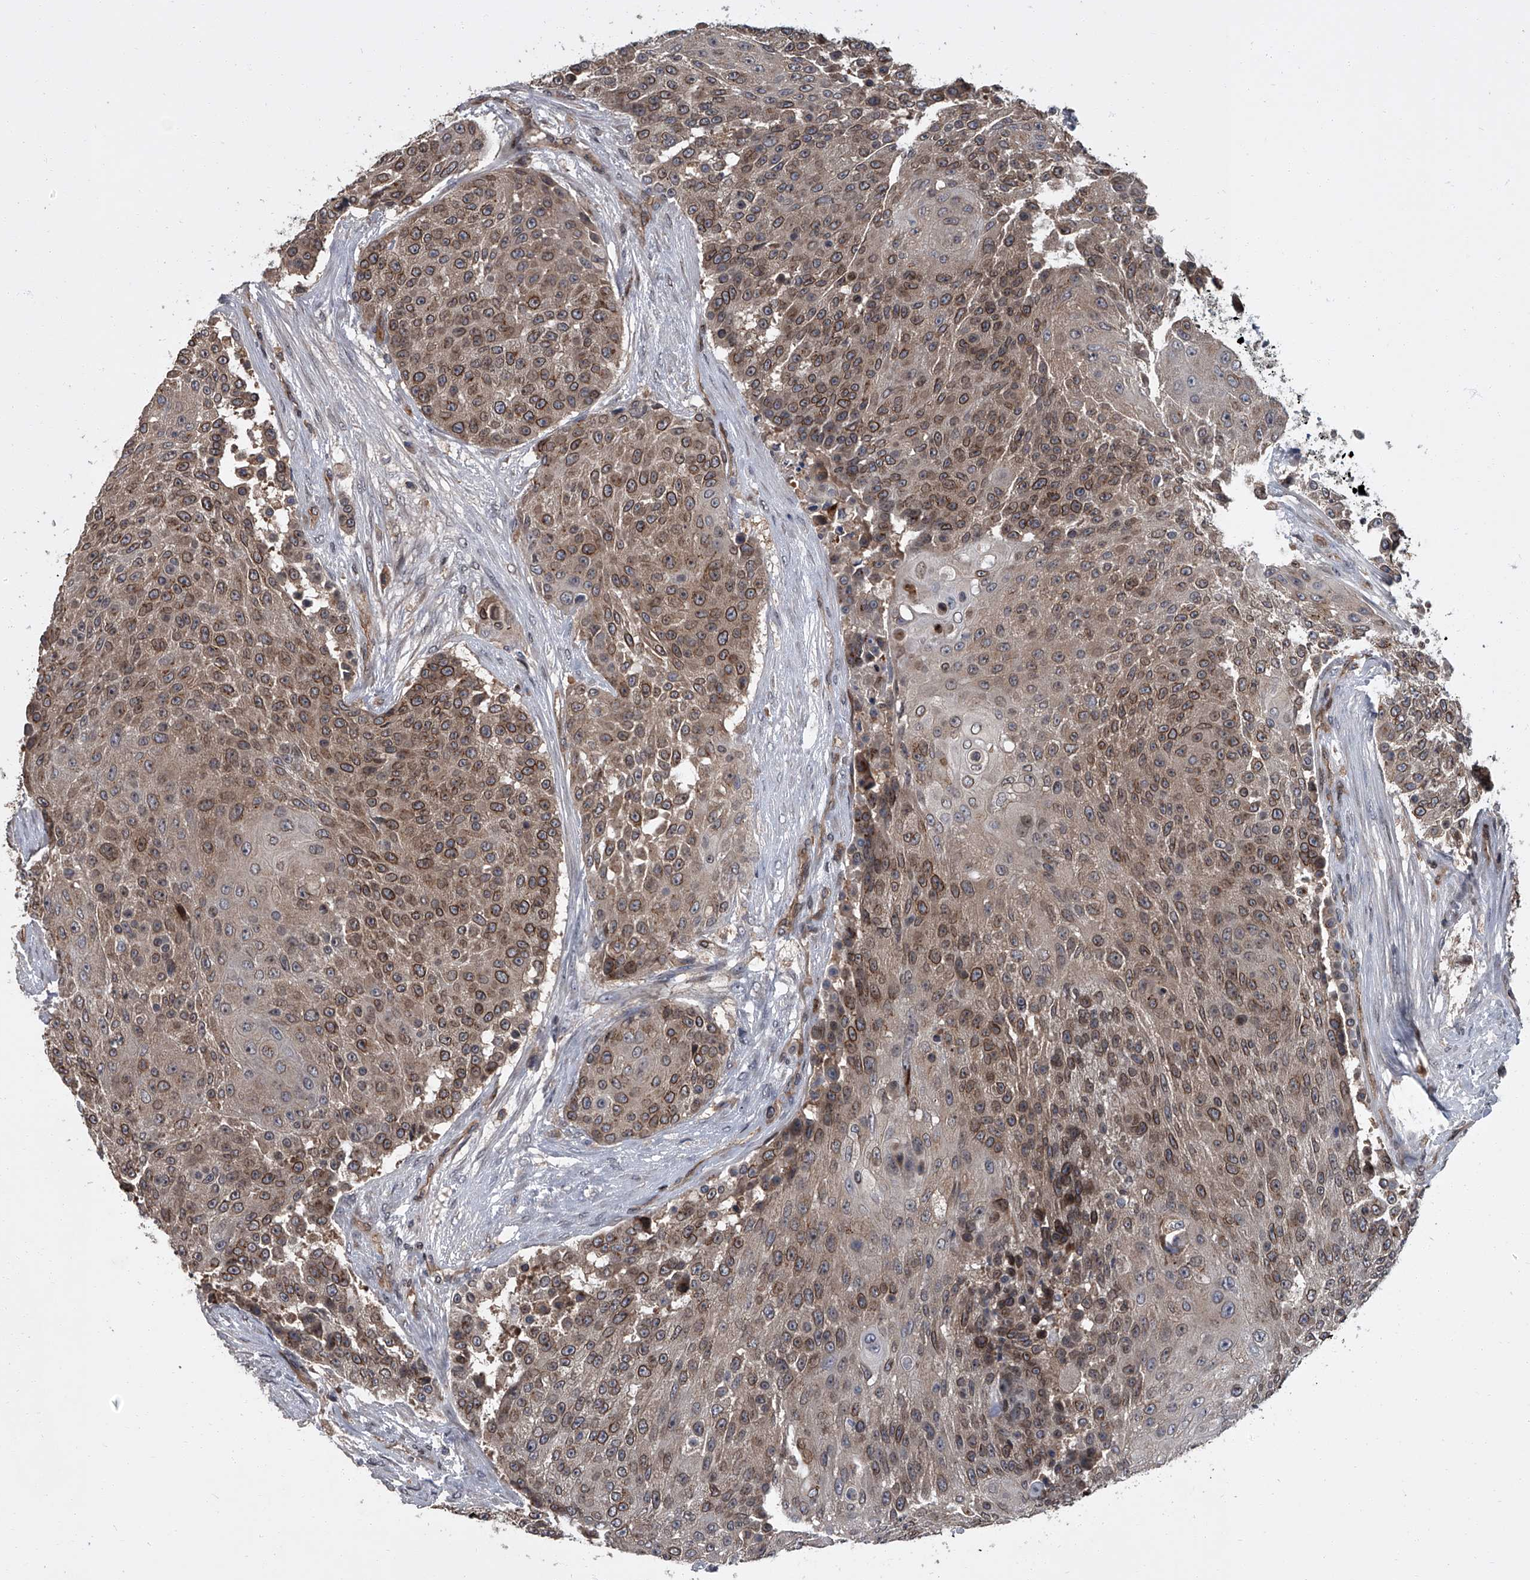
{"staining": {"intensity": "moderate", "quantity": ">75%", "location": "cytoplasmic/membranous,nuclear"}, "tissue": "urothelial cancer", "cell_type": "Tumor cells", "image_type": "cancer", "snomed": [{"axis": "morphology", "description": "Urothelial carcinoma, High grade"}, {"axis": "topography", "description": "Urinary bladder"}], "caption": "This histopathology image demonstrates IHC staining of urothelial cancer, with medium moderate cytoplasmic/membranous and nuclear positivity in approximately >75% of tumor cells.", "gene": "LRRC8C", "patient": {"sex": "female", "age": 63}}